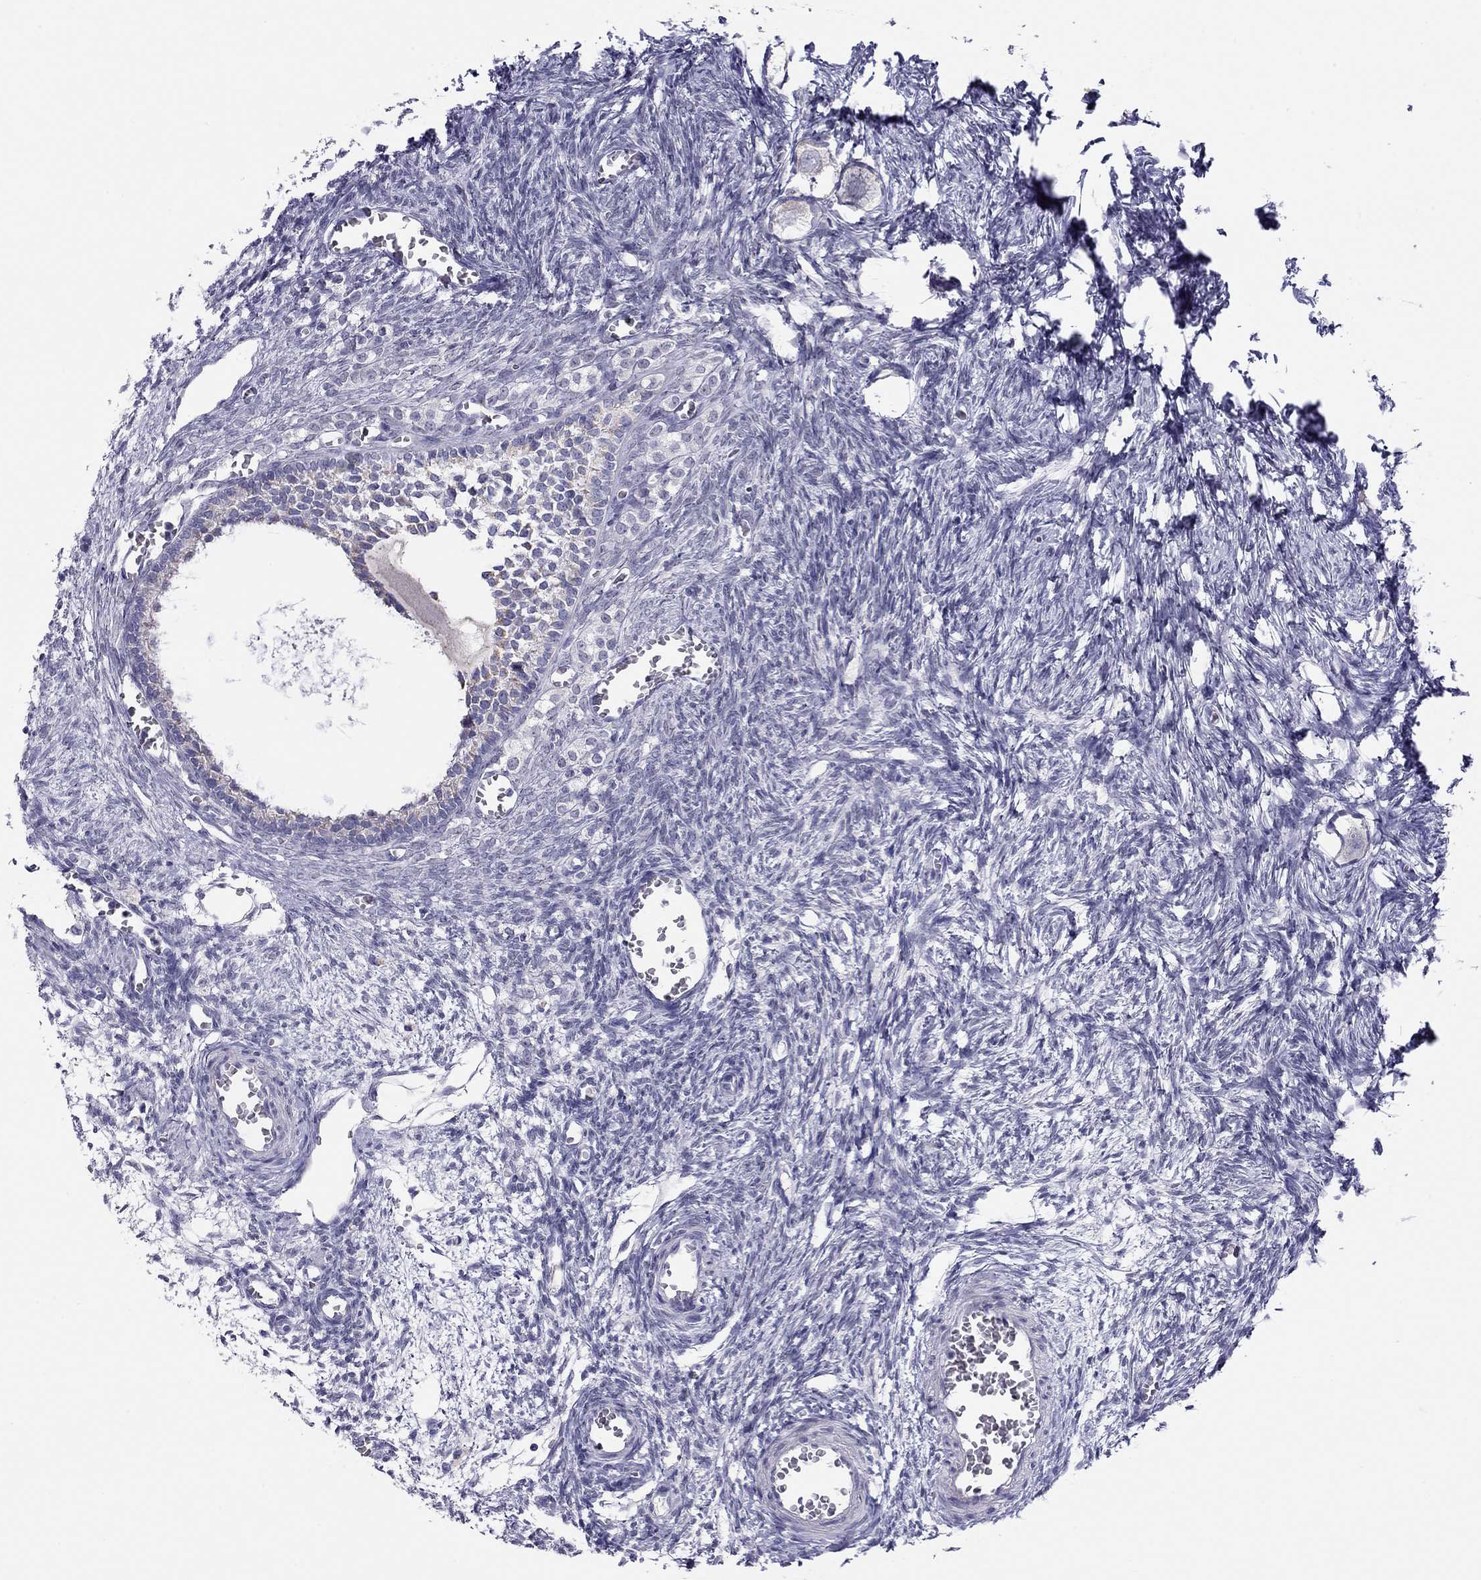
{"staining": {"intensity": "negative", "quantity": "none", "location": "none"}, "tissue": "ovary", "cell_type": "Follicle cells", "image_type": "normal", "snomed": [{"axis": "morphology", "description": "Normal tissue, NOS"}, {"axis": "topography", "description": "Ovary"}], "caption": "This is a micrograph of immunohistochemistry (IHC) staining of benign ovary, which shows no positivity in follicle cells. (IHC, brightfield microscopy, high magnification).", "gene": "KCNV2", "patient": {"sex": "female", "age": 27}}